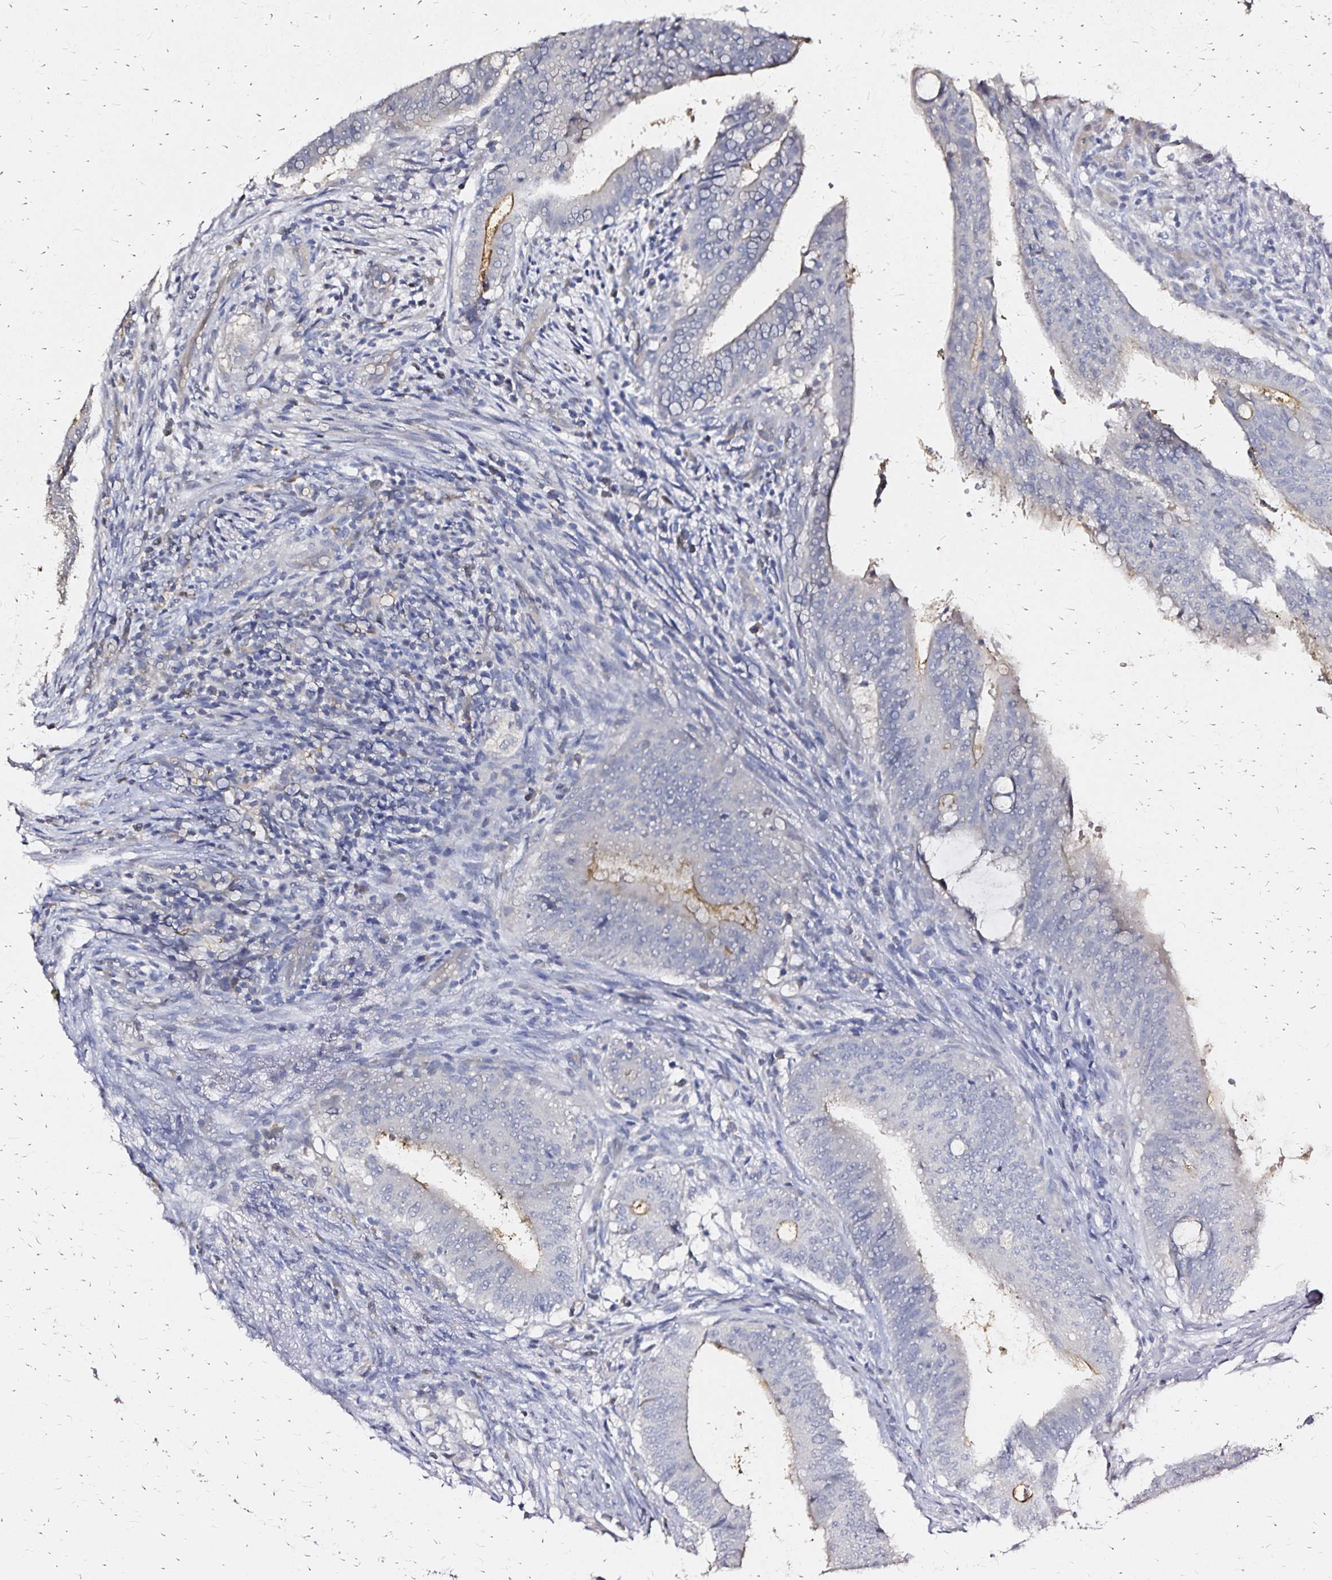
{"staining": {"intensity": "weak", "quantity": "<25%", "location": "cytoplasmic/membranous"}, "tissue": "colorectal cancer", "cell_type": "Tumor cells", "image_type": "cancer", "snomed": [{"axis": "morphology", "description": "Adenocarcinoma, NOS"}, {"axis": "topography", "description": "Colon"}], "caption": "This is a histopathology image of IHC staining of colorectal cancer, which shows no staining in tumor cells.", "gene": "SLC5A1", "patient": {"sex": "female", "age": 43}}